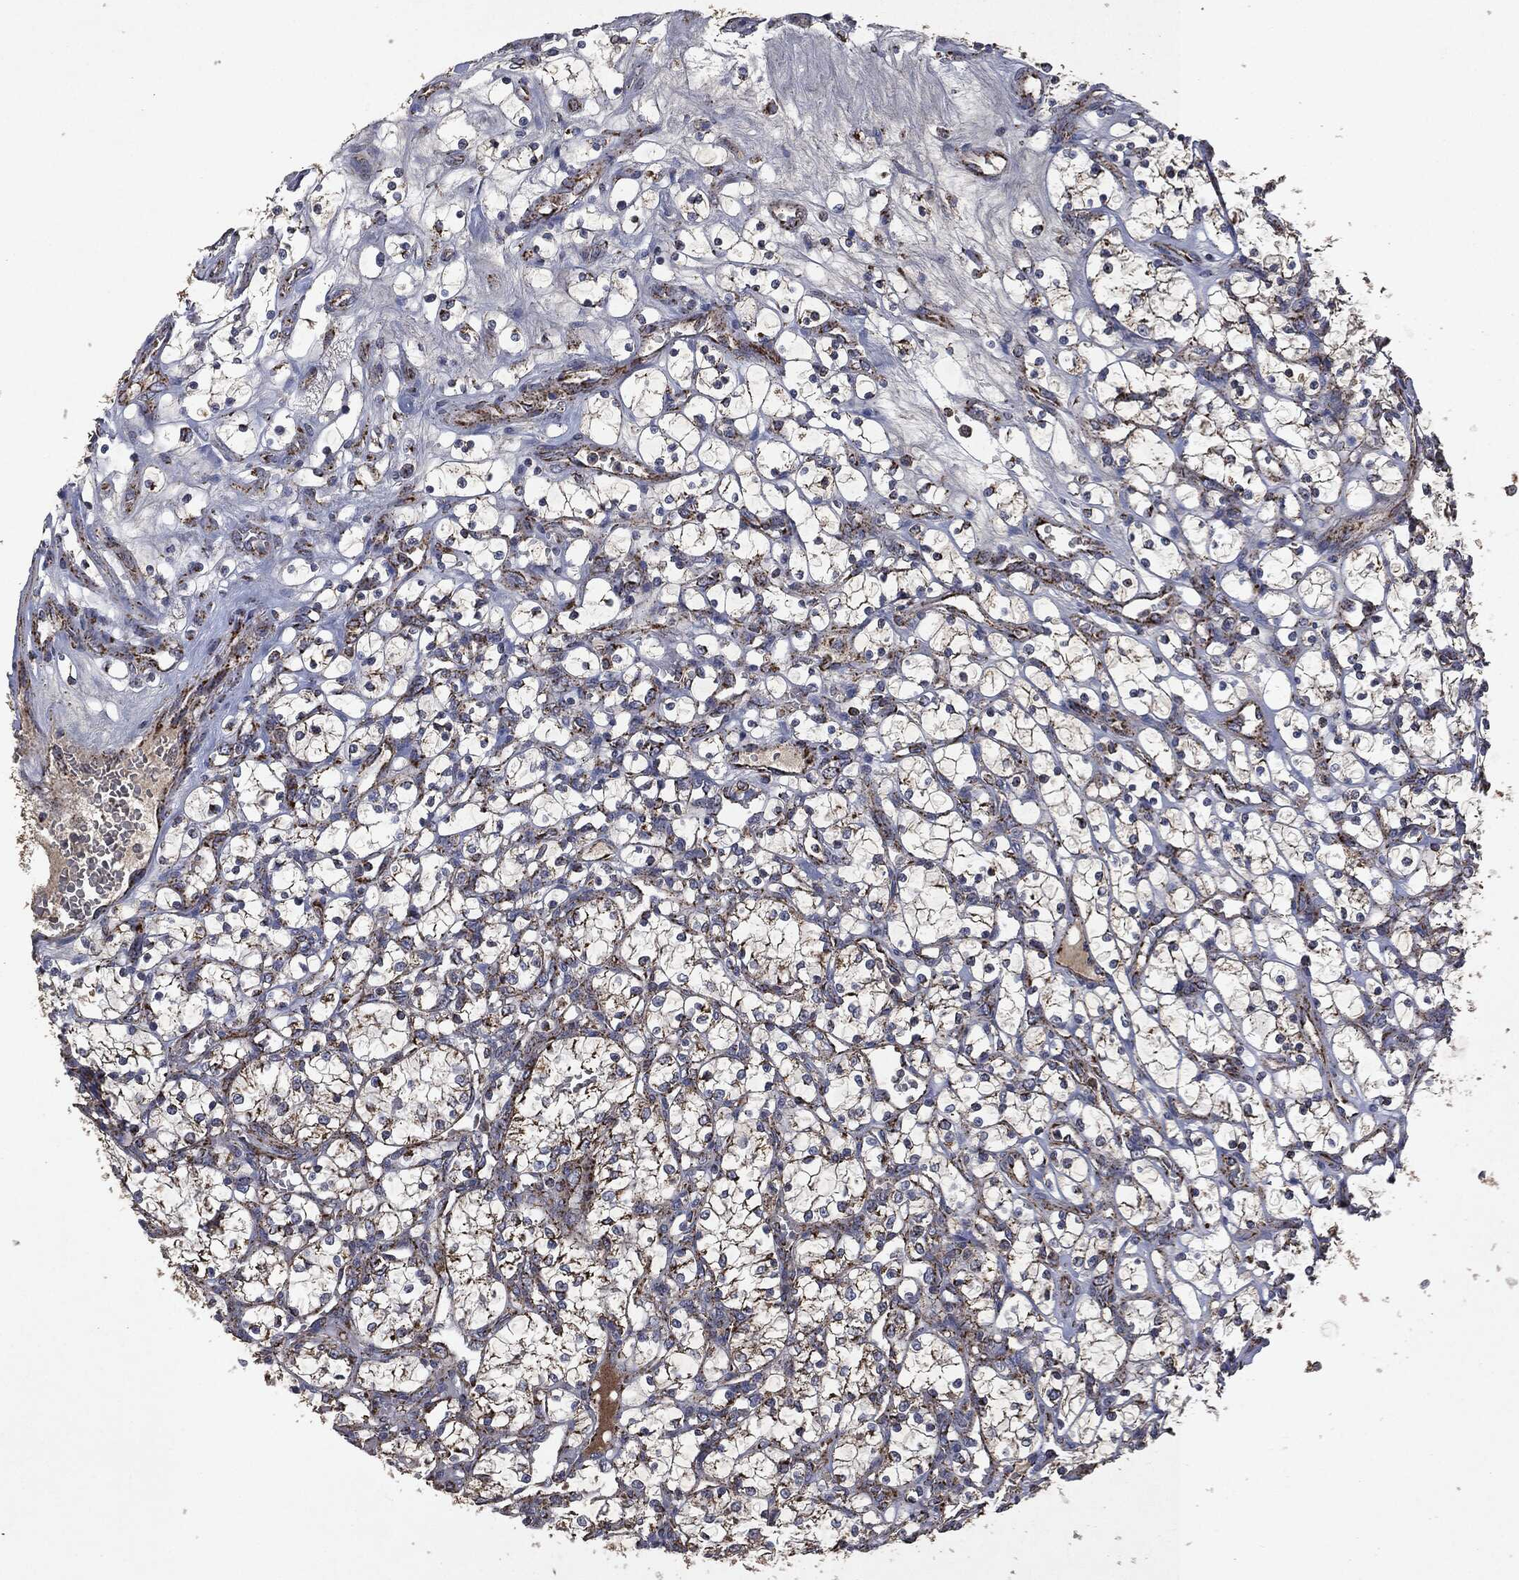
{"staining": {"intensity": "moderate", "quantity": ">75%", "location": "cytoplasmic/membranous"}, "tissue": "renal cancer", "cell_type": "Tumor cells", "image_type": "cancer", "snomed": [{"axis": "morphology", "description": "Adenocarcinoma, NOS"}, {"axis": "topography", "description": "Kidney"}], "caption": "Renal cancer stained for a protein shows moderate cytoplasmic/membranous positivity in tumor cells. (brown staining indicates protein expression, while blue staining denotes nuclei).", "gene": "RYK", "patient": {"sex": "female", "age": 69}}